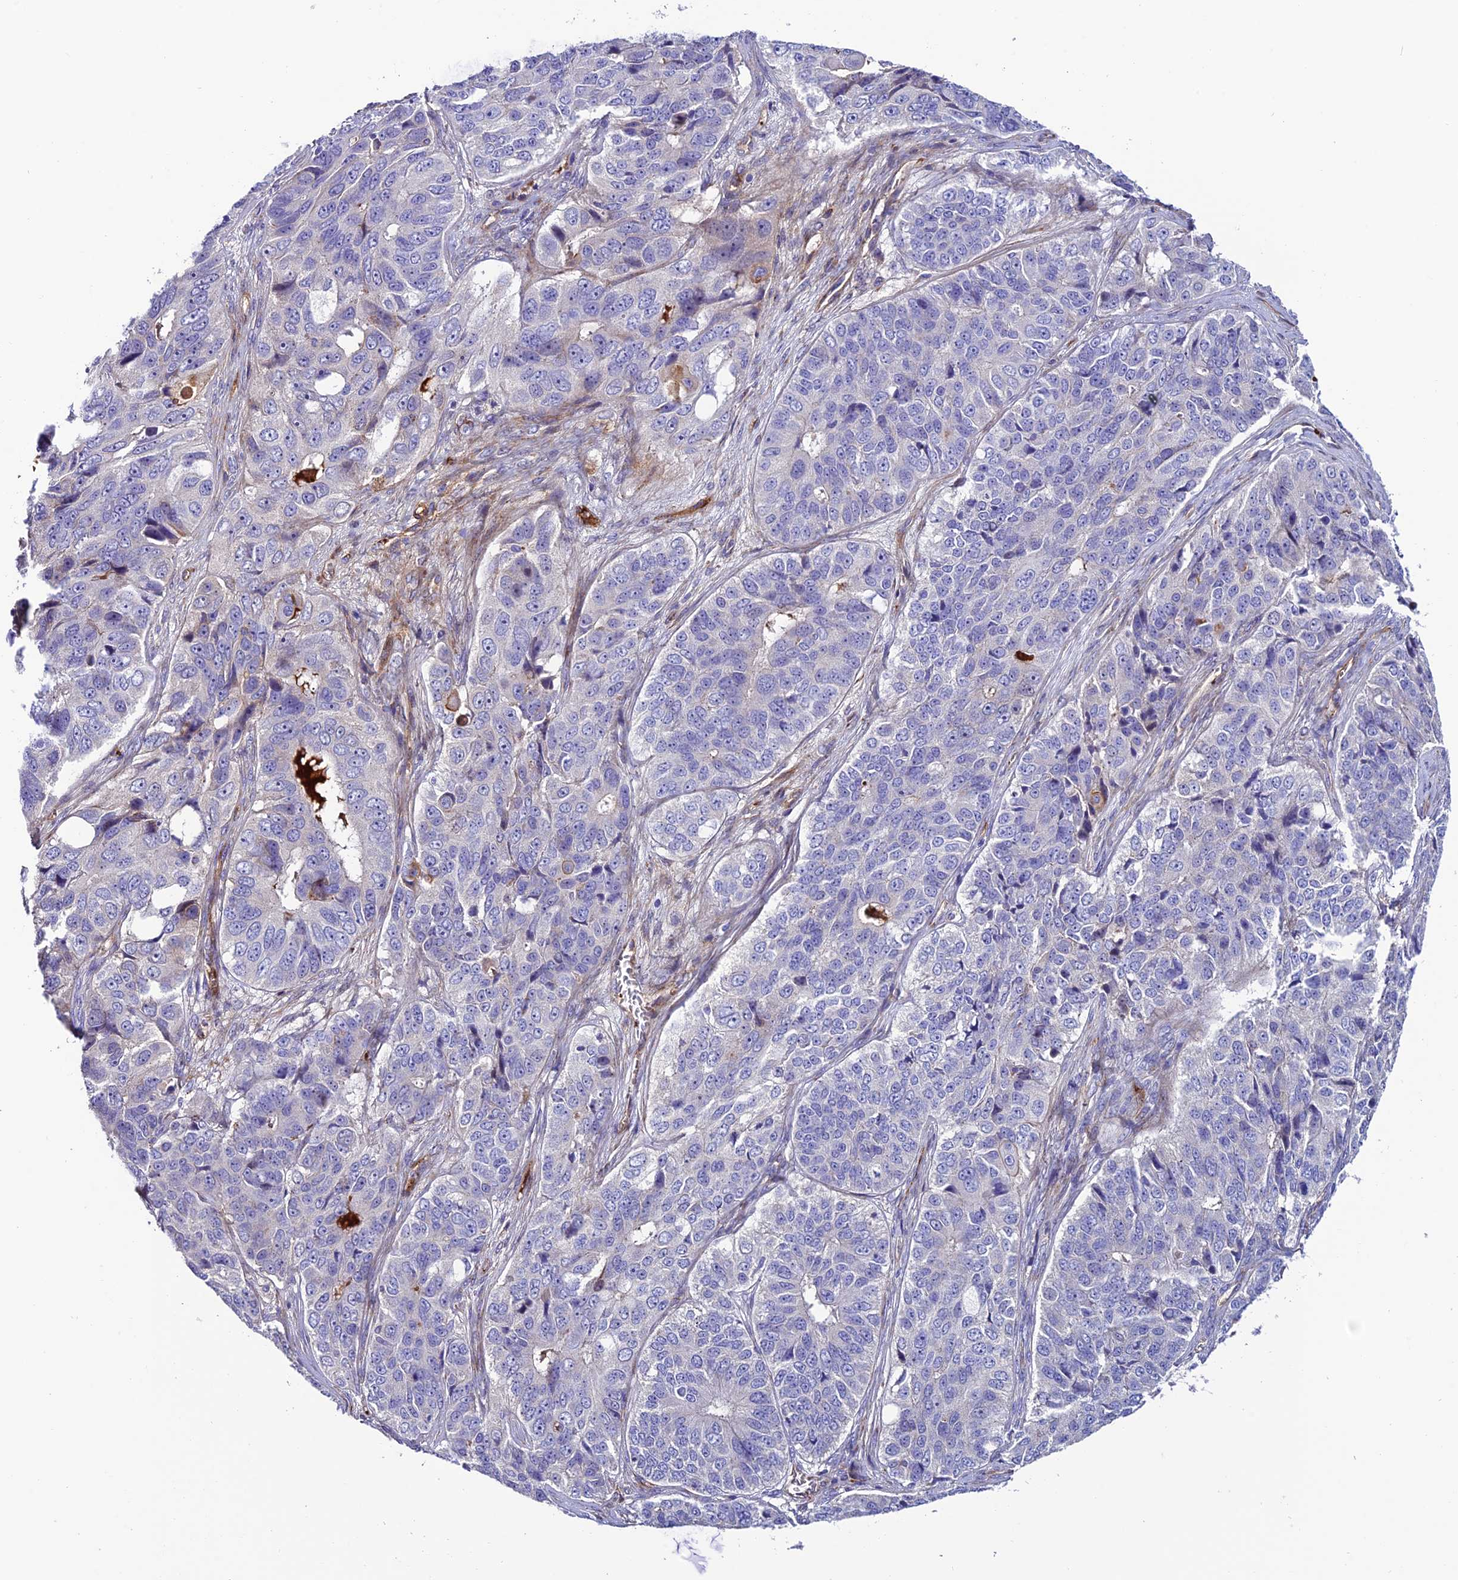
{"staining": {"intensity": "negative", "quantity": "none", "location": "none"}, "tissue": "ovarian cancer", "cell_type": "Tumor cells", "image_type": "cancer", "snomed": [{"axis": "morphology", "description": "Carcinoma, endometroid"}, {"axis": "topography", "description": "Ovary"}], "caption": "Endometroid carcinoma (ovarian) was stained to show a protein in brown. There is no significant expression in tumor cells.", "gene": "REX1BD", "patient": {"sex": "female", "age": 51}}